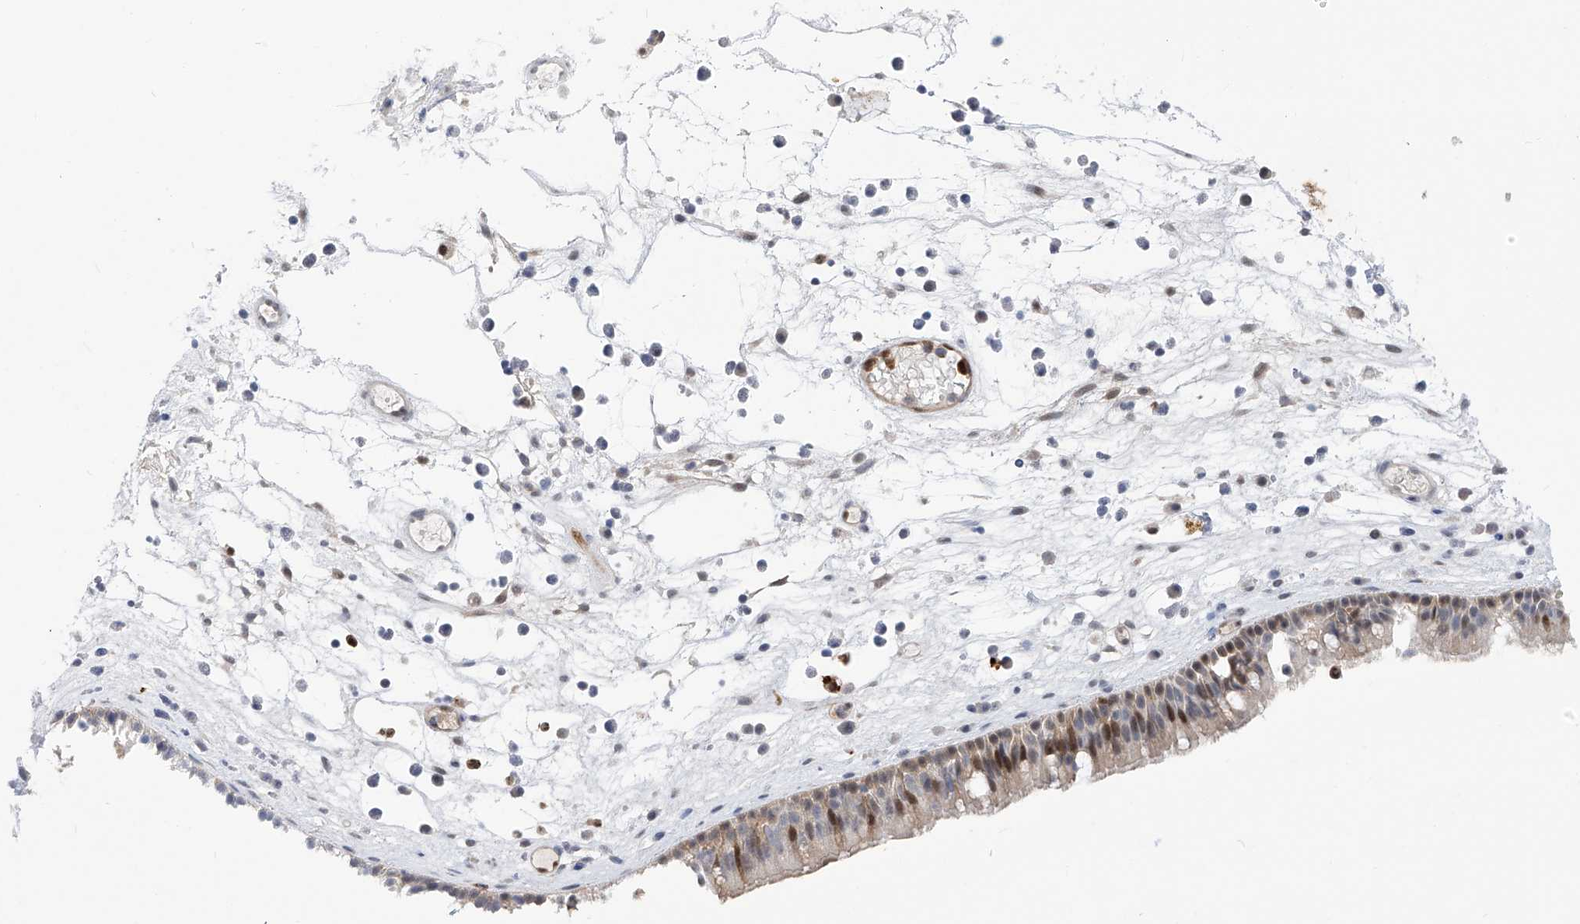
{"staining": {"intensity": "moderate", "quantity": "25%-75%", "location": "nuclear"}, "tissue": "nasopharynx", "cell_type": "Respiratory epithelial cells", "image_type": "normal", "snomed": [{"axis": "morphology", "description": "Normal tissue, NOS"}, {"axis": "morphology", "description": "Inflammation, NOS"}, {"axis": "morphology", "description": "Malignant melanoma, Metastatic site"}, {"axis": "topography", "description": "Nasopharynx"}], "caption": "Immunohistochemistry photomicrograph of unremarkable human nasopharynx stained for a protein (brown), which demonstrates medium levels of moderate nuclear positivity in about 25%-75% of respiratory epithelial cells.", "gene": "PHF20", "patient": {"sex": "male", "age": 70}}